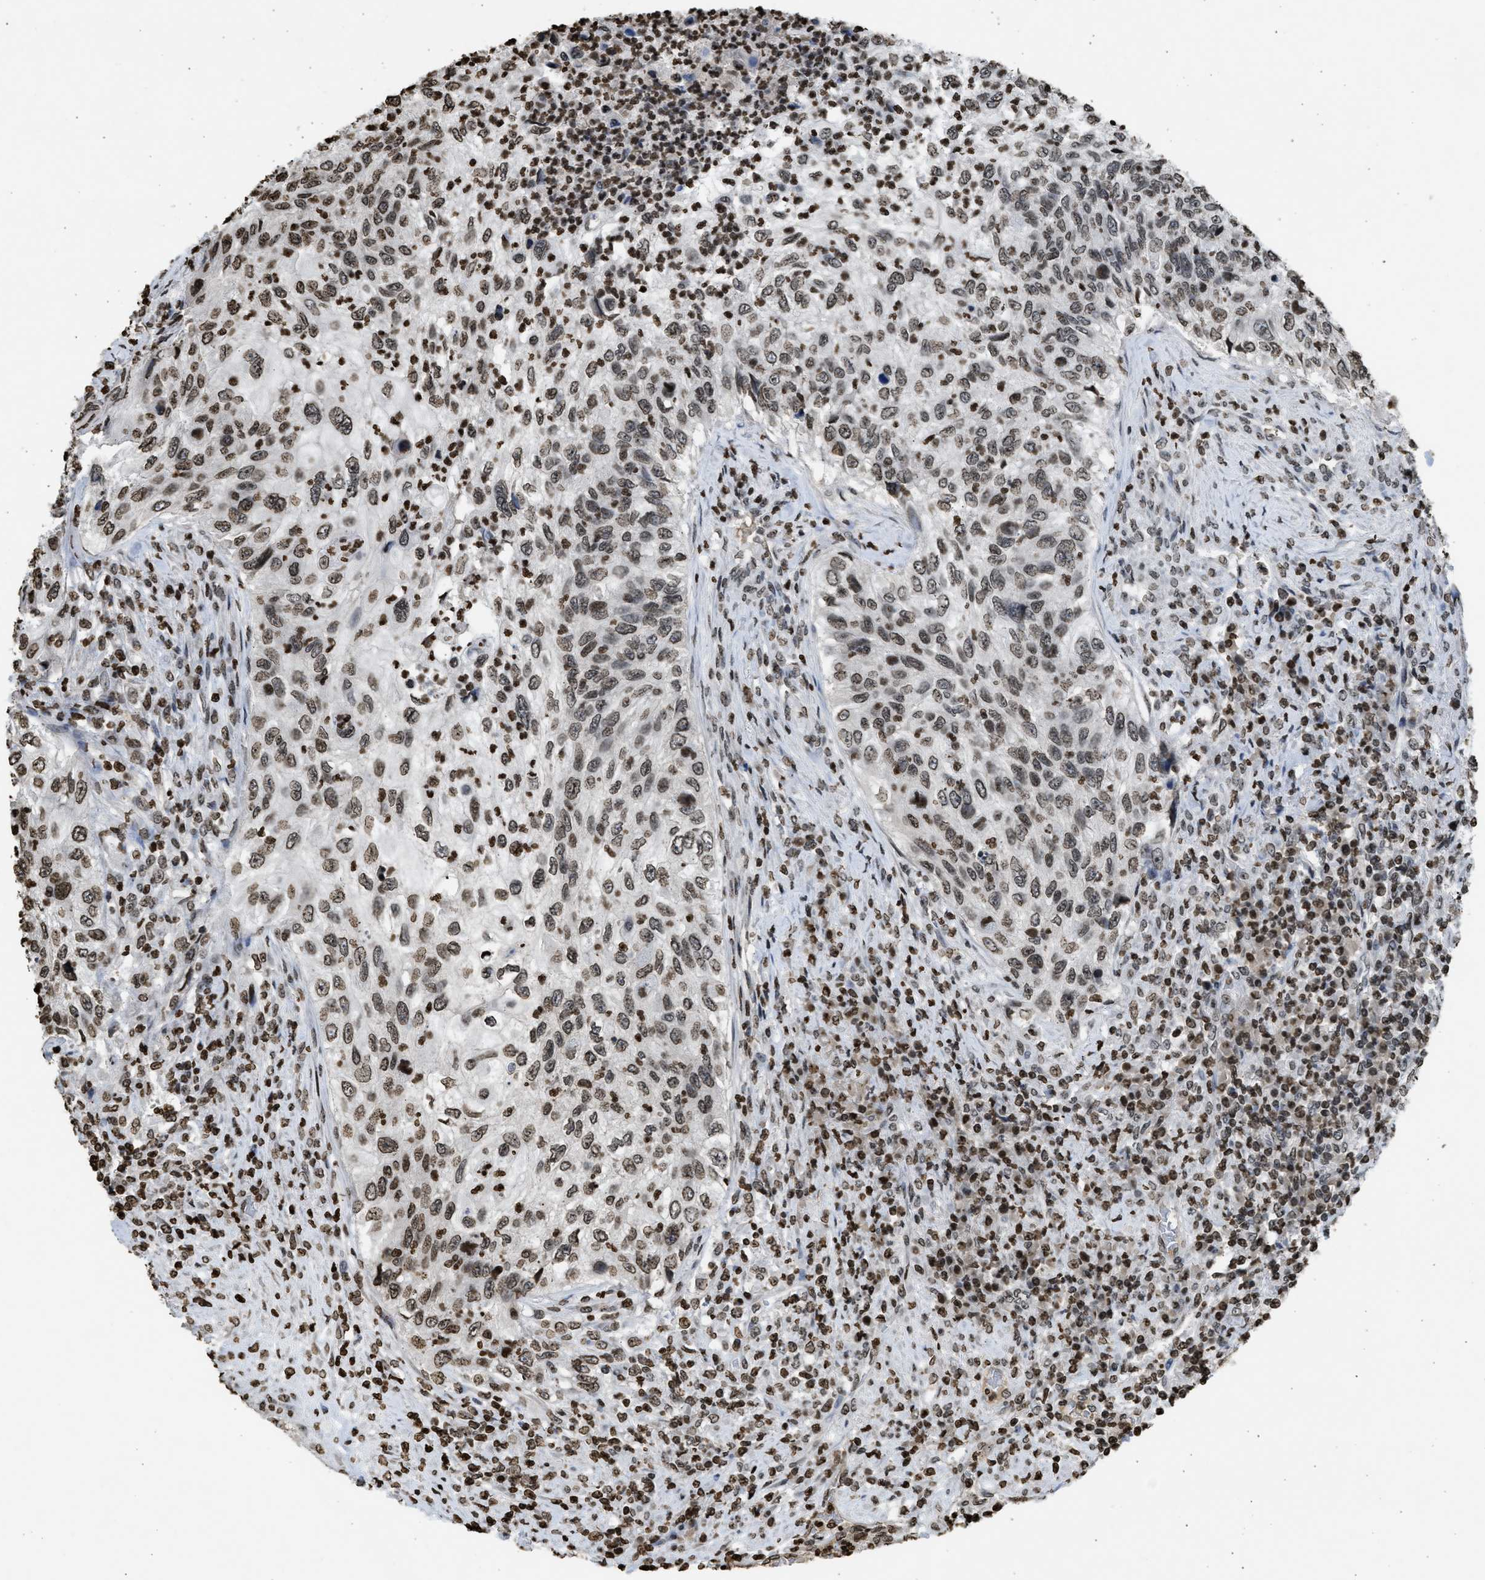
{"staining": {"intensity": "moderate", "quantity": ">75%", "location": "nuclear"}, "tissue": "urothelial cancer", "cell_type": "Tumor cells", "image_type": "cancer", "snomed": [{"axis": "morphology", "description": "Urothelial carcinoma, High grade"}, {"axis": "topography", "description": "Urinary bladder"}], "caption": "Immunohistochemistry (IHC) of human urothelial cancer demonstrates medium levels of moderate nuclear positivity in approximately >75% of tumor cells. Using DAB (brown) and hematoxylin (blue) stains, captured at high magnification using brightfield microscopy.", "gene": "RRAGC", "patient": {"sex": "female", "age": 60}}